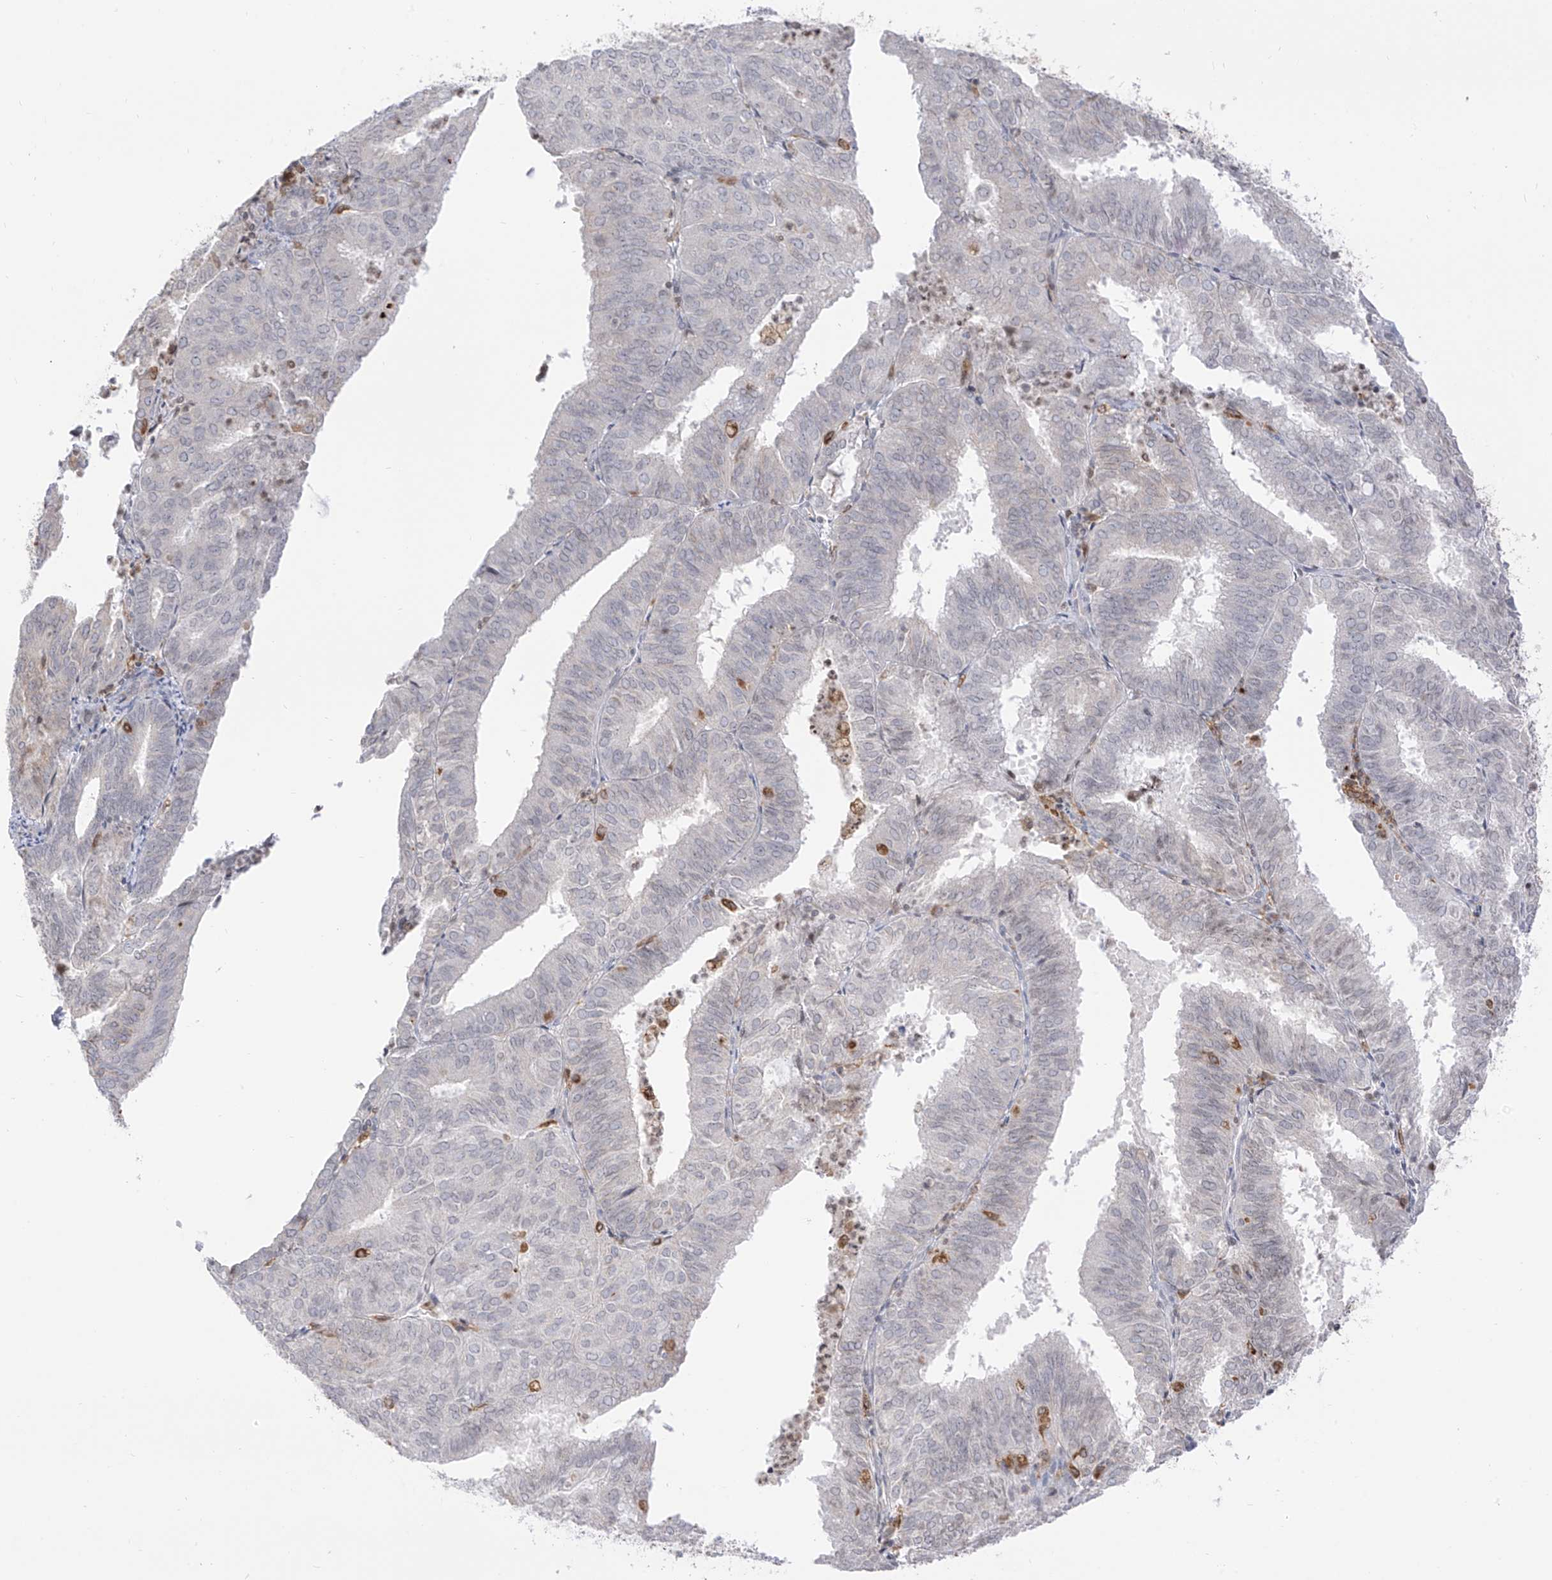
{"staining": {"intensity": "negative", "quantity": "none", "location": "none"}, "tissue": "endometrial cancer", "cell_type": "Tumor cells", "image_type": "cancer", "snomed": [{"axis": "morphology", "description": "Adenocarcinoma, NOS"}, {"axis": "topography", "description": "Uterus"}], "caption": "Immunohistochemistry histopathology image of neoplastic tissue: human adenocarcinoma (endometrial) stained with DAB exhibits no significant protein expression in tumor cells. The staining is performed using DAB brown chromogen with nuclei counter-stained in using hematoxylin.", "gene": "TBXAS1", "patient": {"sex": "female", "age": 60}}